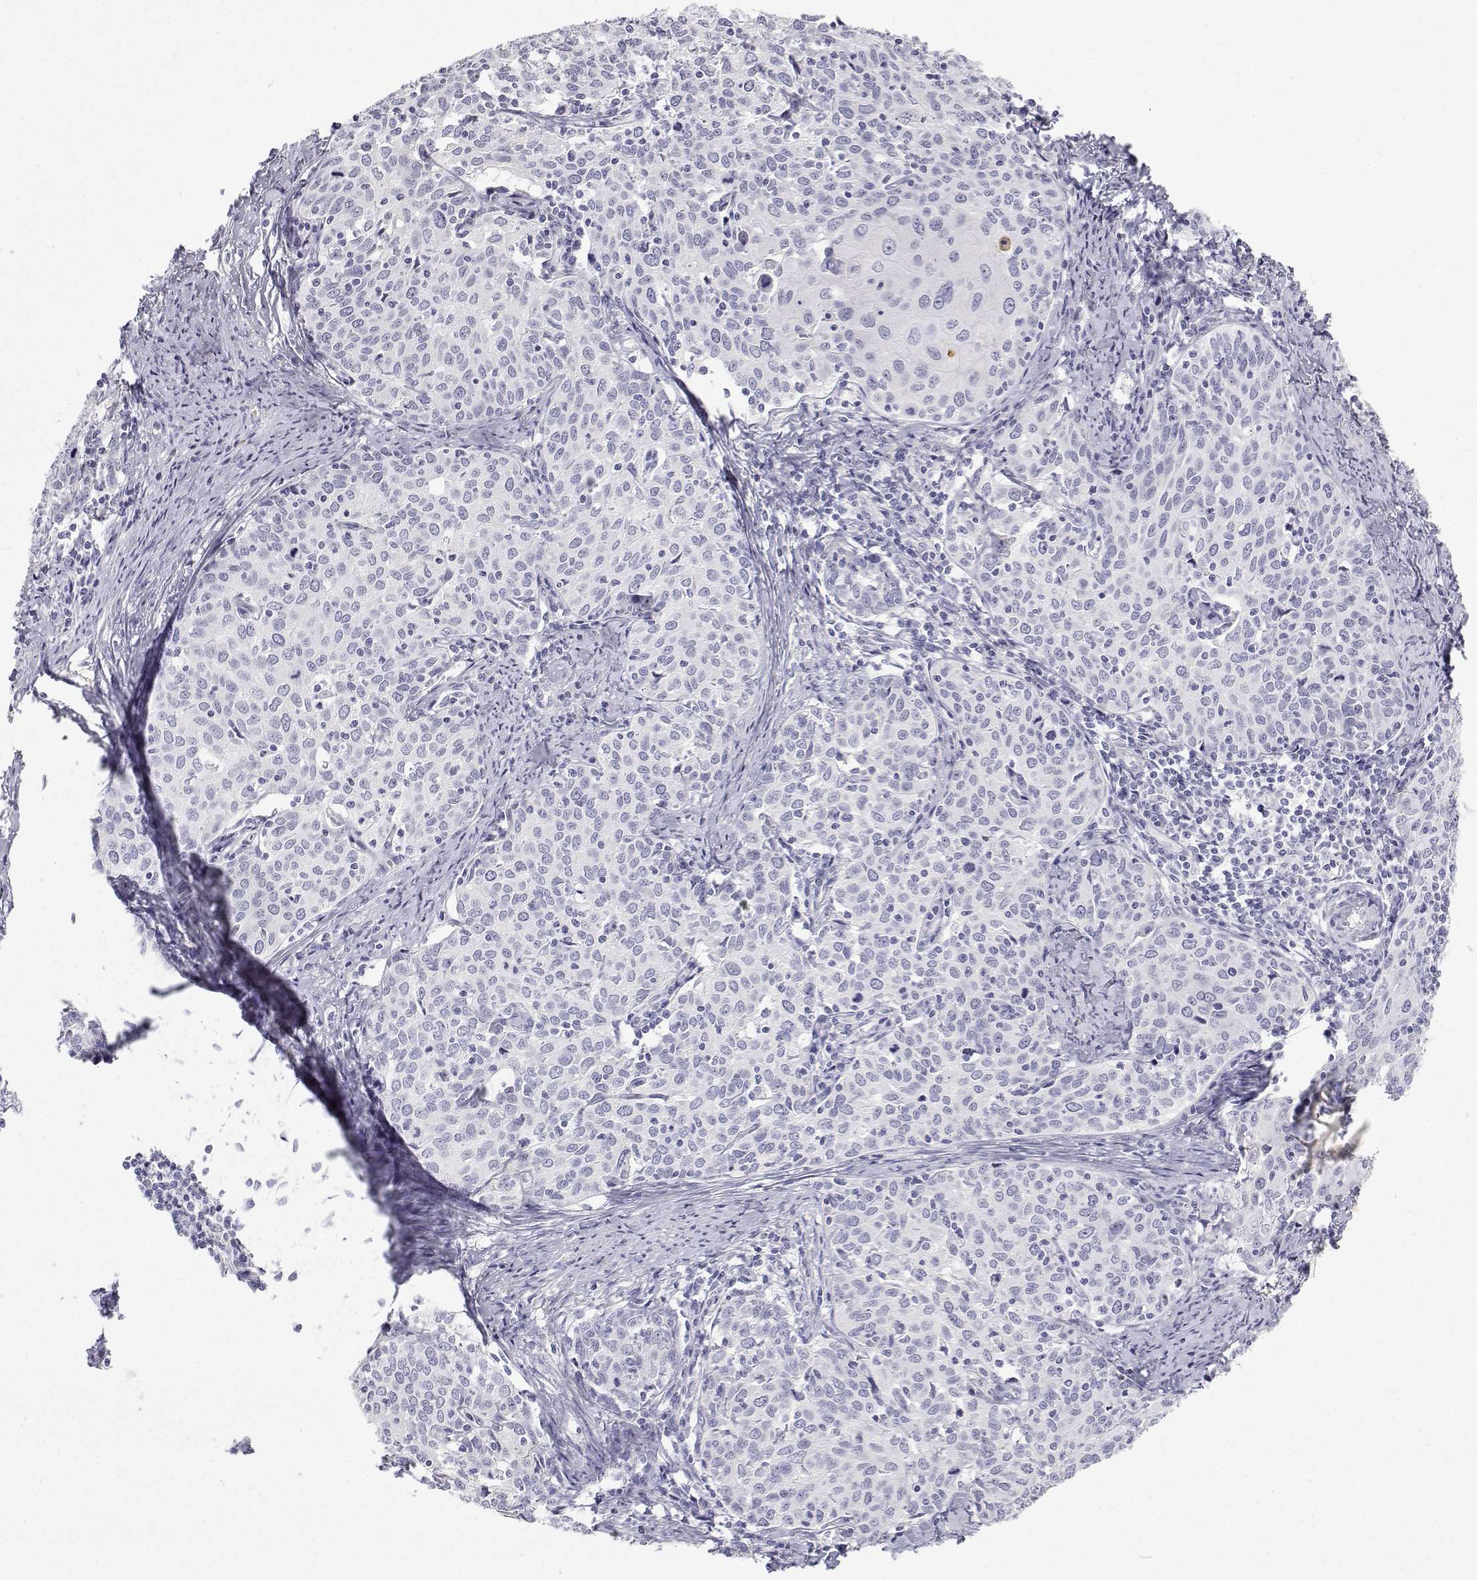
{"staining": {"intensity": "negative", "quantity": "none", "location": "none"}, "tissue": "cervical cancer", "cell_type": "Tumor cells", "image_type": "cancer", "snomed": [{"axis": "morphology", "description": "Squamous cell carcinoma, NOS"}, {"axis": "topography", "description": "Cervix"}], "caption": "This is a image of immunohistochemistry staining of cervical cancer, which shows no positivity in tumor cells.", "gene": "TTN", "patient": {"sex": "female", "age": 62}}